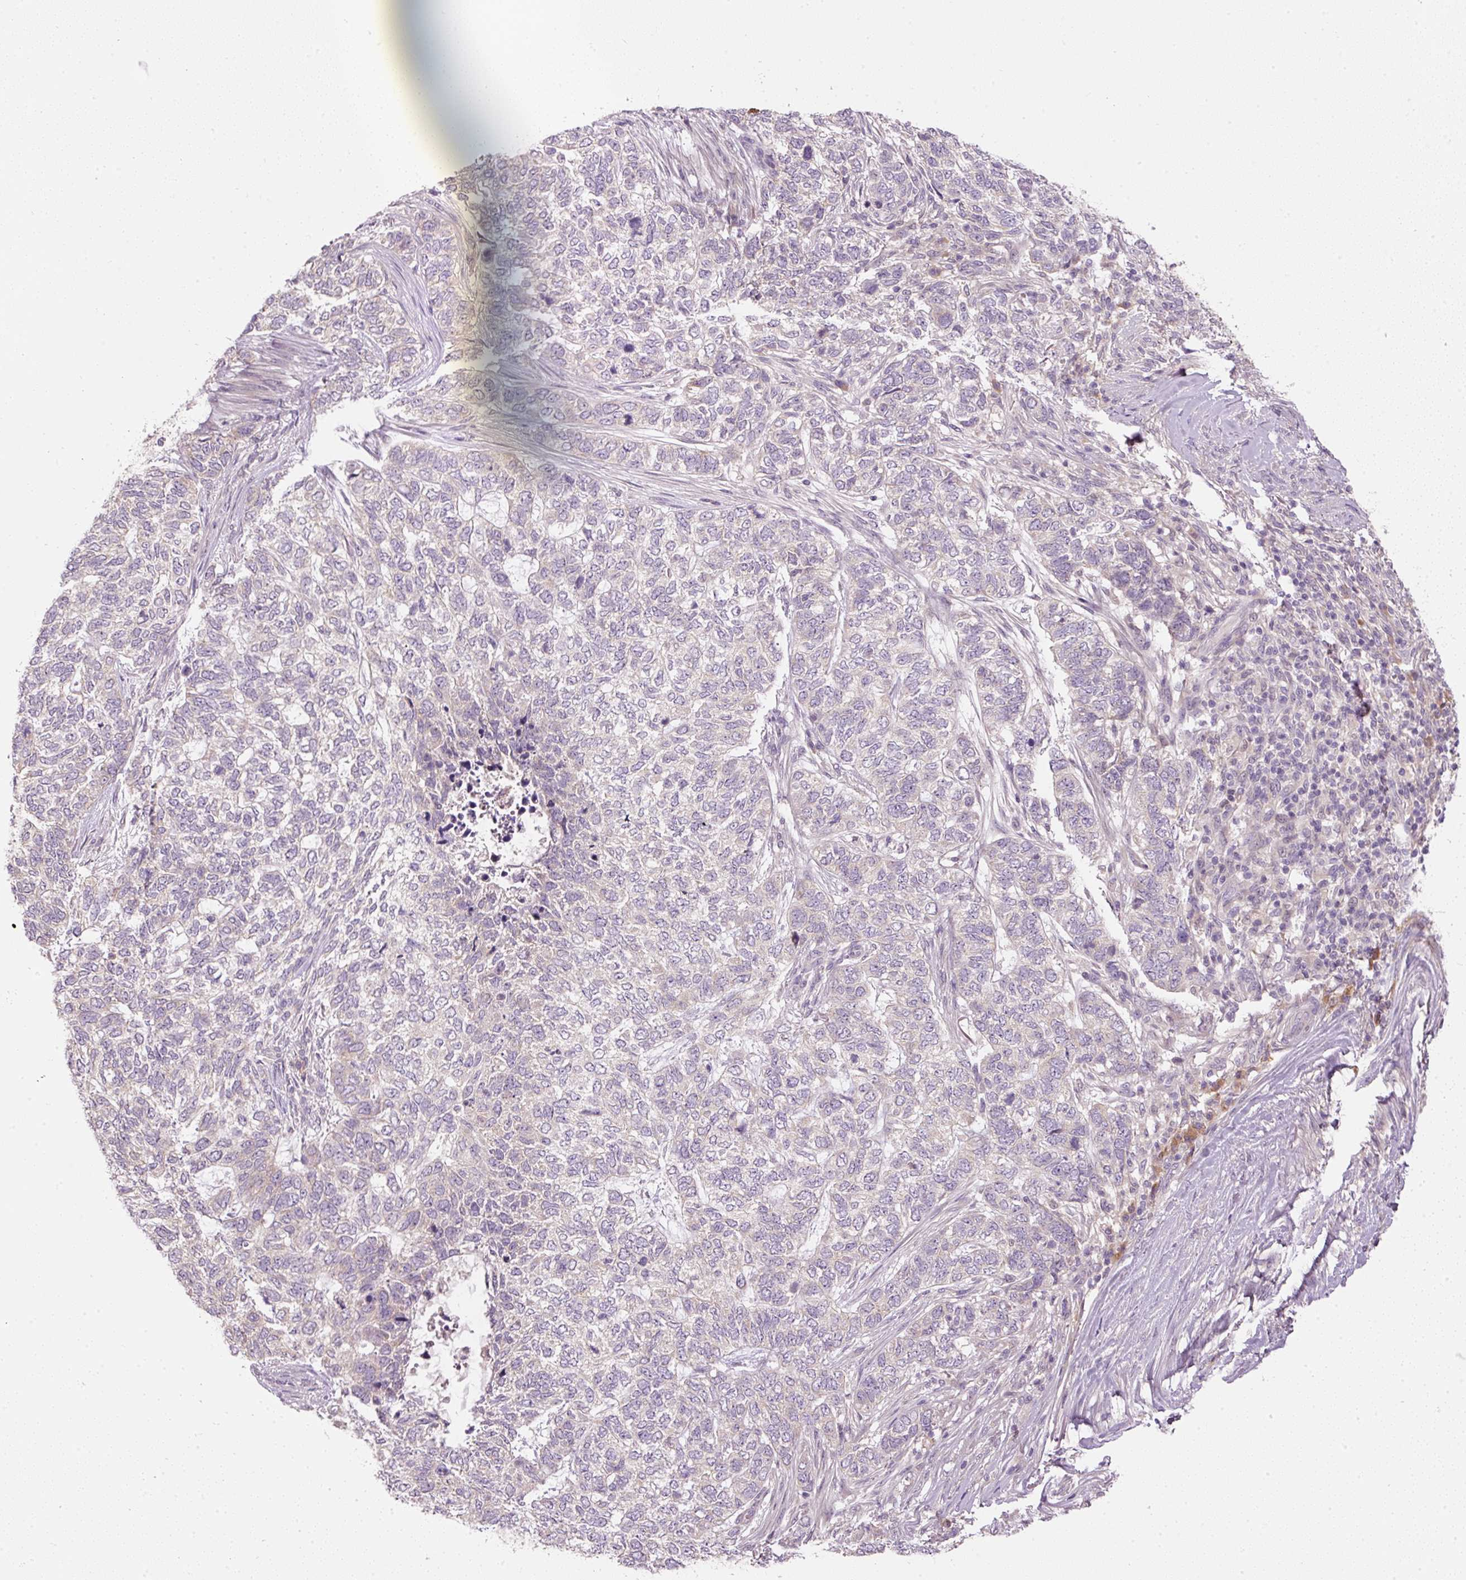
{"staining": {"intensity": "negative", "quantity": "none", "location": "none"}, "tissue": "skin cancer", "cell_type": "Tumor cells", "image_type": "cancer", "snomed": [{"axis": "morphology", "description": "Basal cell carcinoma"}, {"axis": "topography", "description": "Skin"}], "caption": "Tumor cells are negative for brown protein staining in basal cell carcinoma (skin). (Brightfield microscopy of DAB (3,3'-diaminobenzidine) immunohistochemistry (IHC) at high magnification).", "gene": "CTTNBP2", "patient": {"sex": "female", "age": 65}}